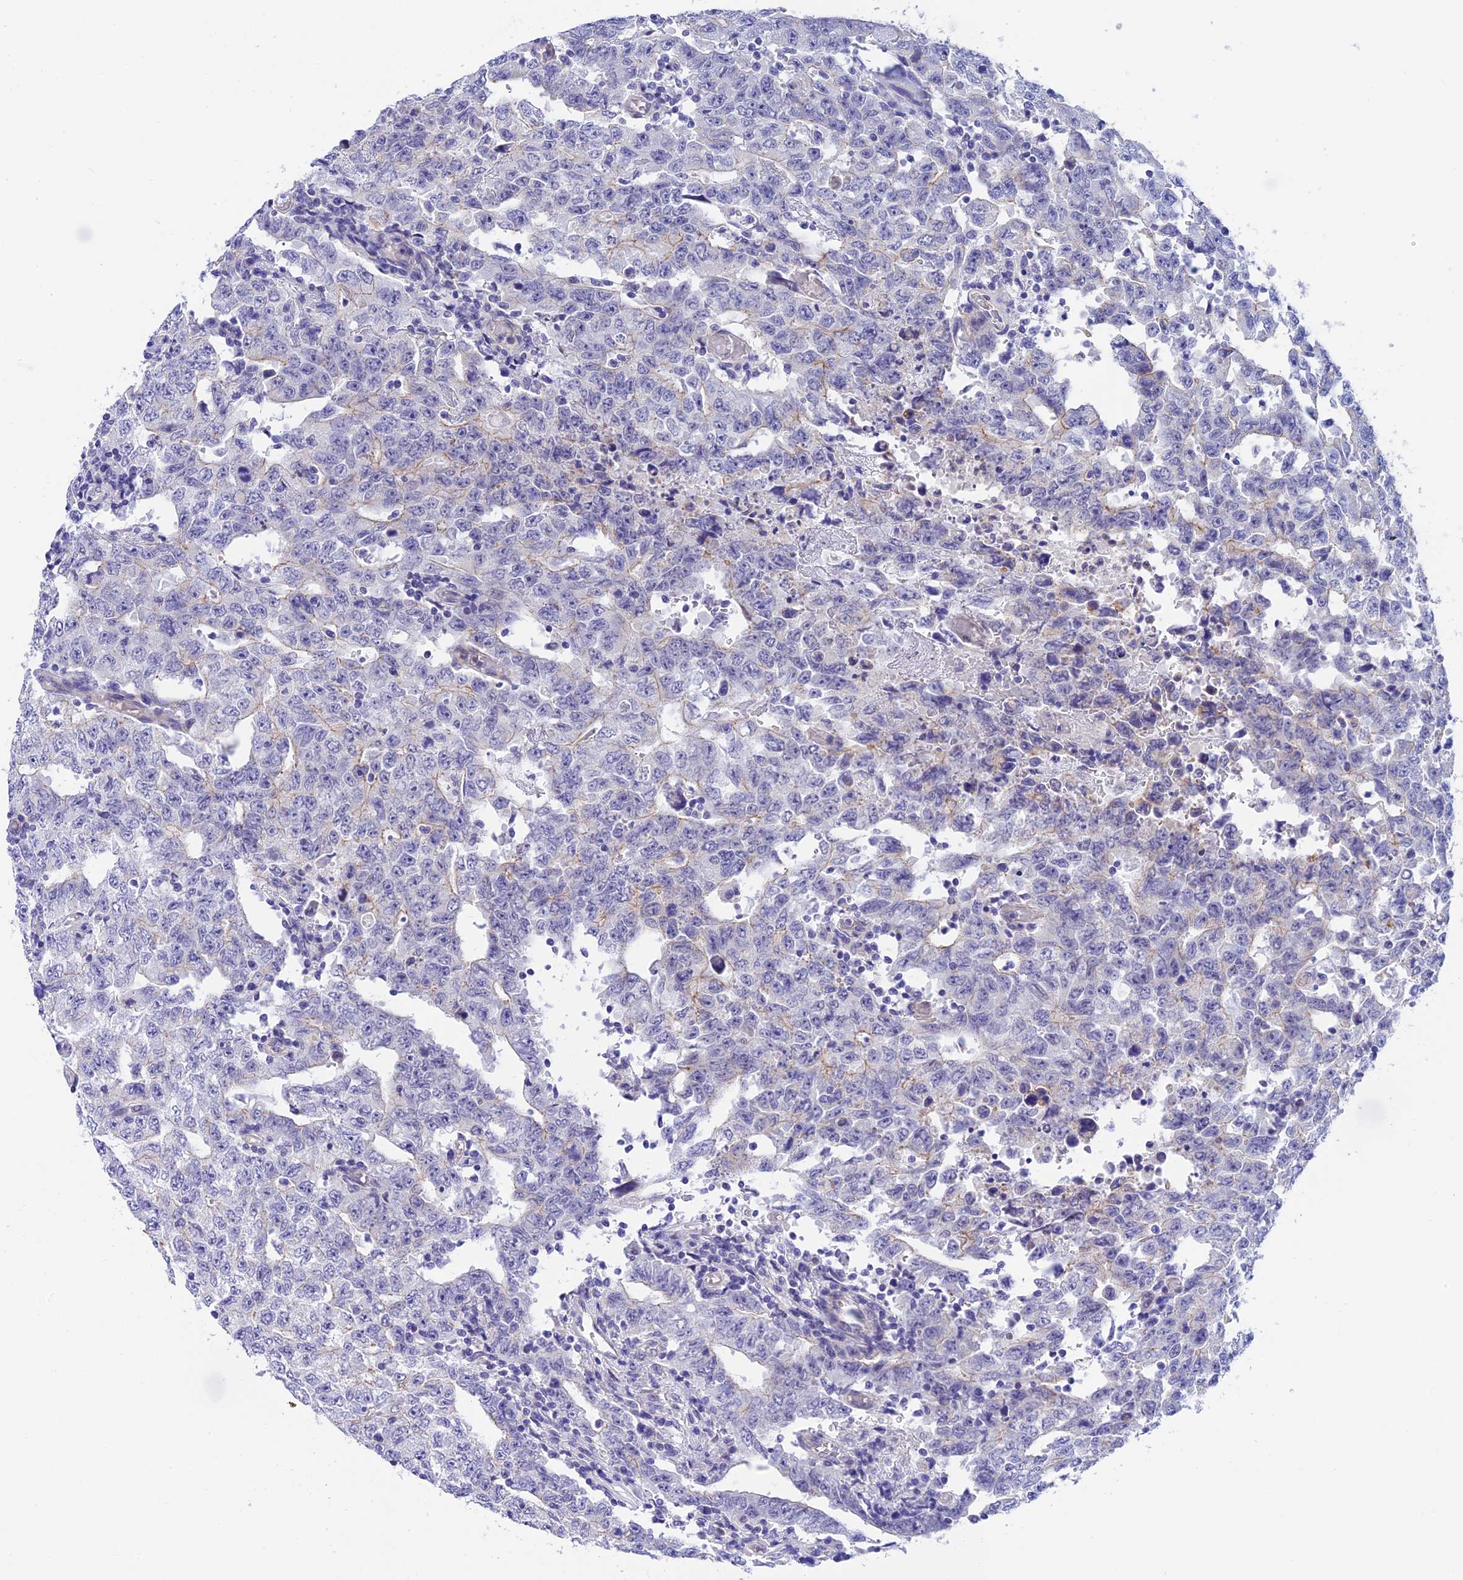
{"staining": {"intensity": "negative", "quantity": "none", "location": "none"}, "tissue": "testis cancer", "cell_type": "Tumor cells", "image_type": "cancer", "snomed": [{"axis": "morphology", "description": "Carcinoma, Embryonal, NOS"}, {"axis": "topography", "description": "Testis"}], "caption": "DAB (3,3'-diaminobenzidine) immunohistochemical staining of human embryonal carcinoma (testis) shows no significant staining in tumor cells.", "gene": "C17orf67", "patient": {"sex": "male", "age": 26}}